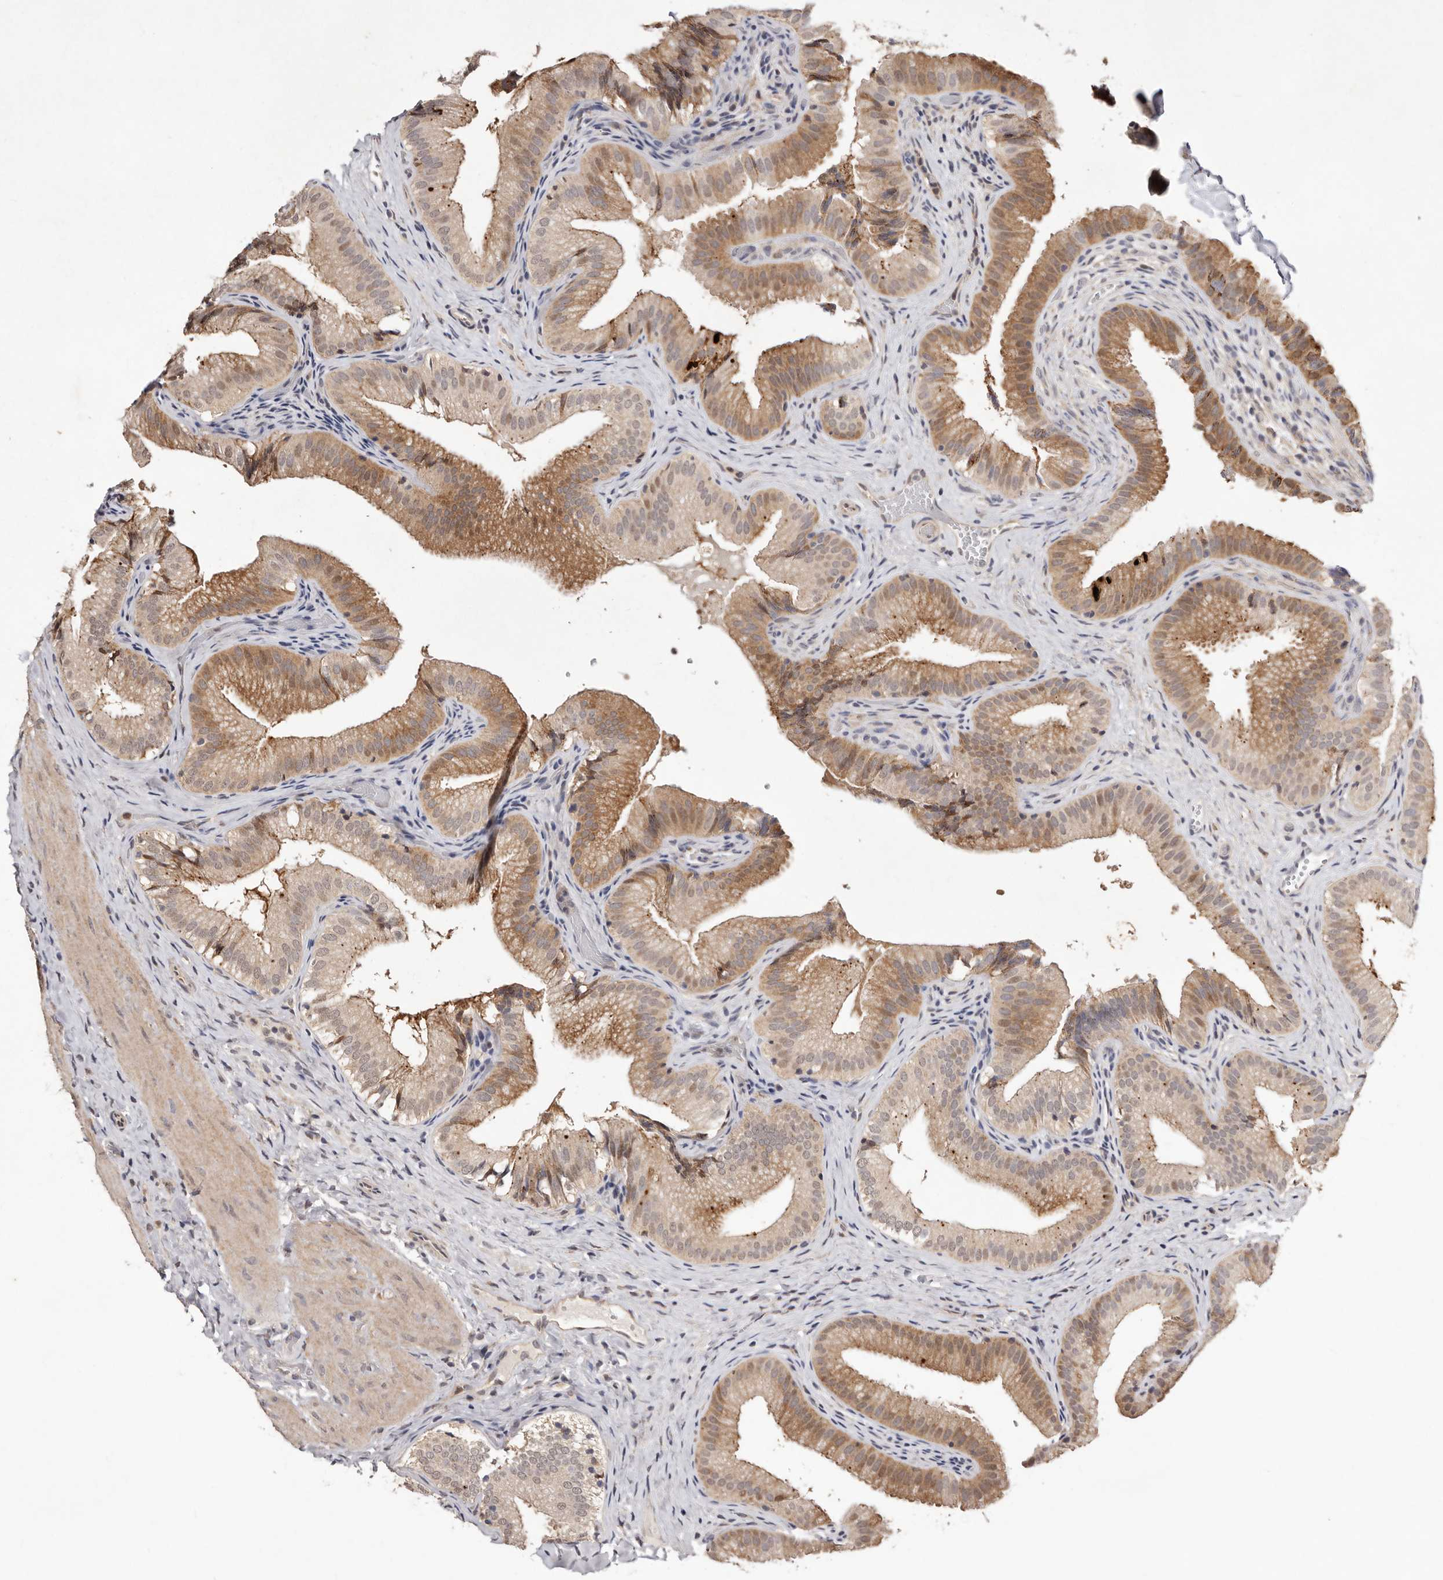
{"staining": {"intensity": "moderate", "quantity": ">75%", "location": "cytoplasmic/membranous"}, "tissue": "gallbladder", "cell_type": "Glandular cells", "image_type": "normal", "snomed": [{"axis": "morphology", "description": "Normal tissue, NOS"}, {"axis": "topography", "description": "Gallbladder"}], "caption": "Normal gallbladder reveals moderate cytoplasmic/membranous staining in about >75% of glandular cells, visualized by immunohistochemistry. Nuclei are stained in blue.", "gene": "RRM2B", "patient": {"sex": "female", "age": 30}}